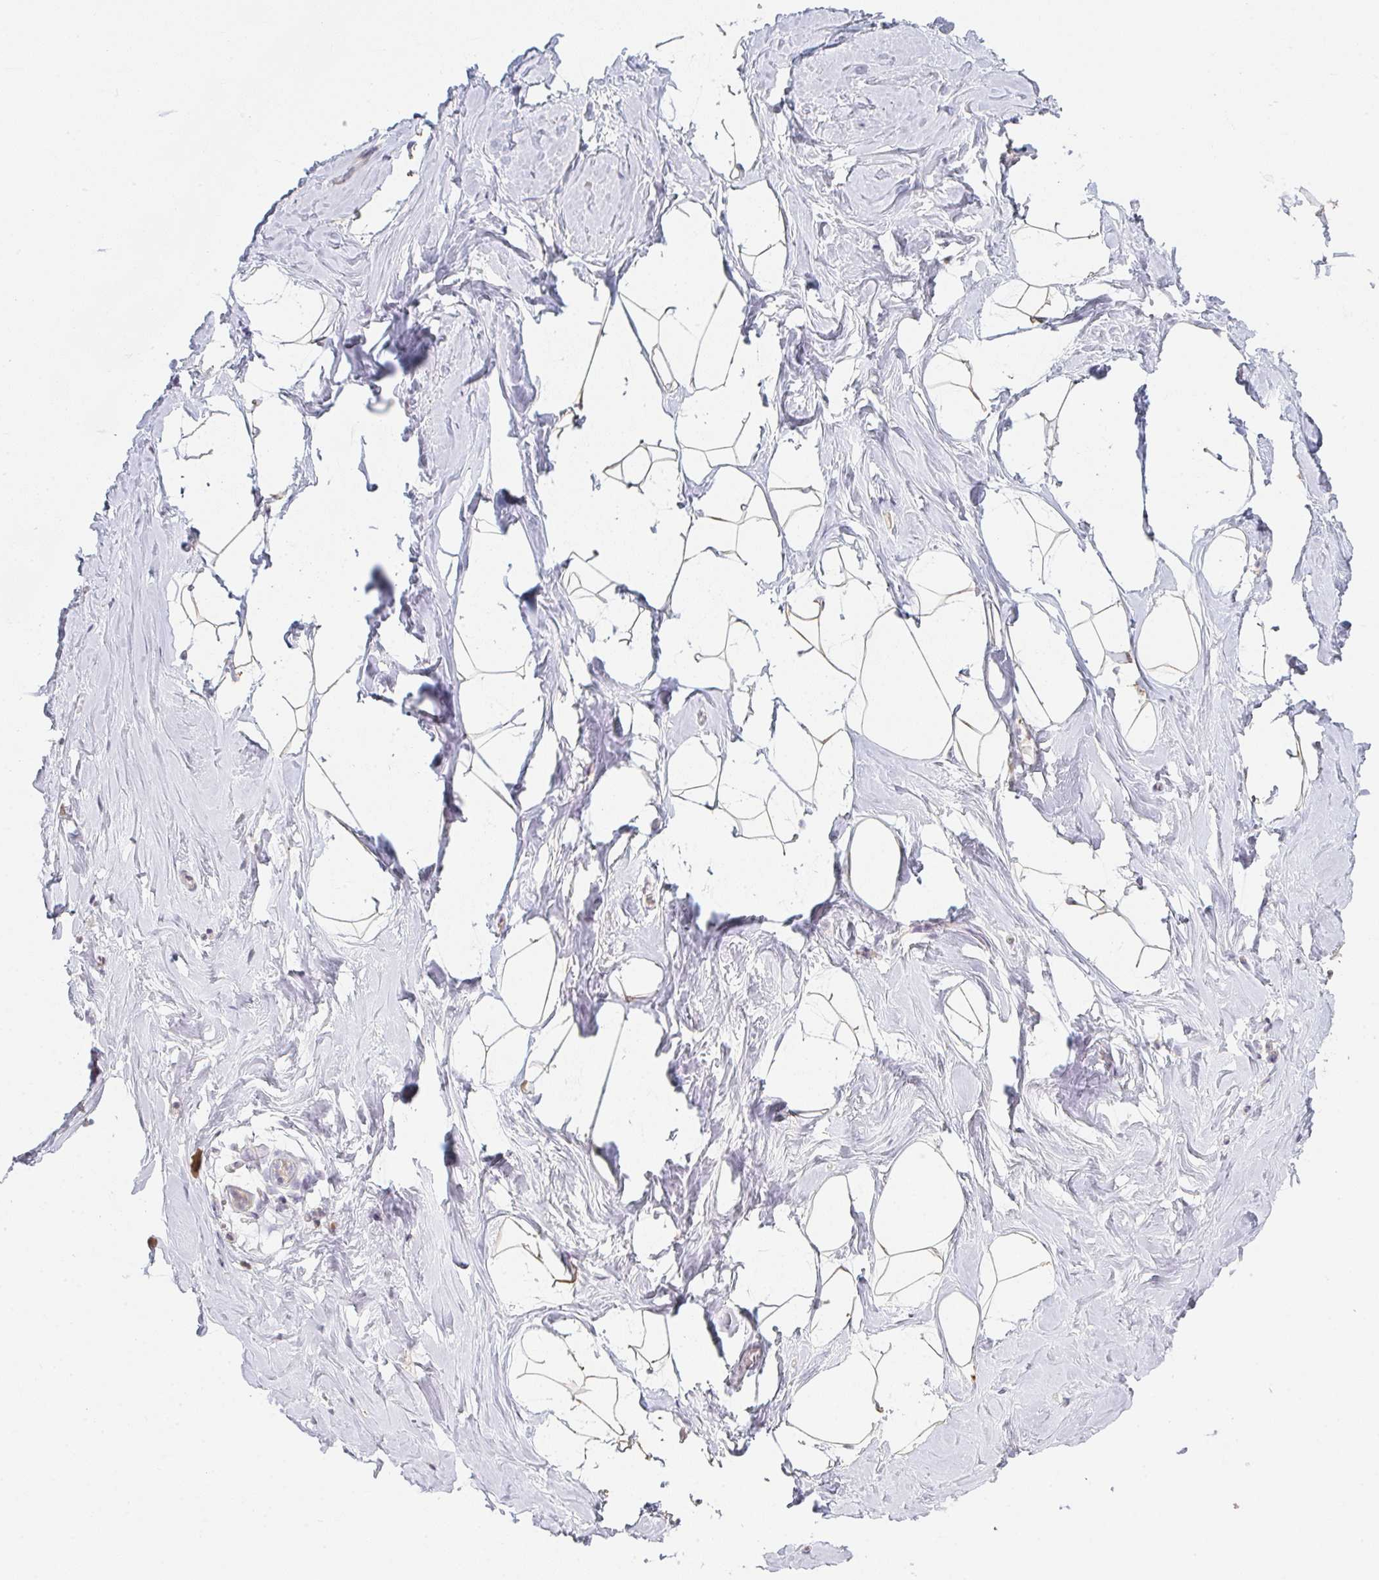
{"staining": {"intensity": "negative", "quantity": "none", "location": "none"}, "tissue": "breast", "cell_type": "Adipocytes", "image_type": "normal", "snomed": [{"axis": "morphology", "description": "Normal tissue, NOS"}, {"axis": "topography", "description": "Breast"}], "caption": "Adipocytes show no significant expression in normal breast.", "gene": "TMEM237", "patient": {"sex": "female", "age": 32}}